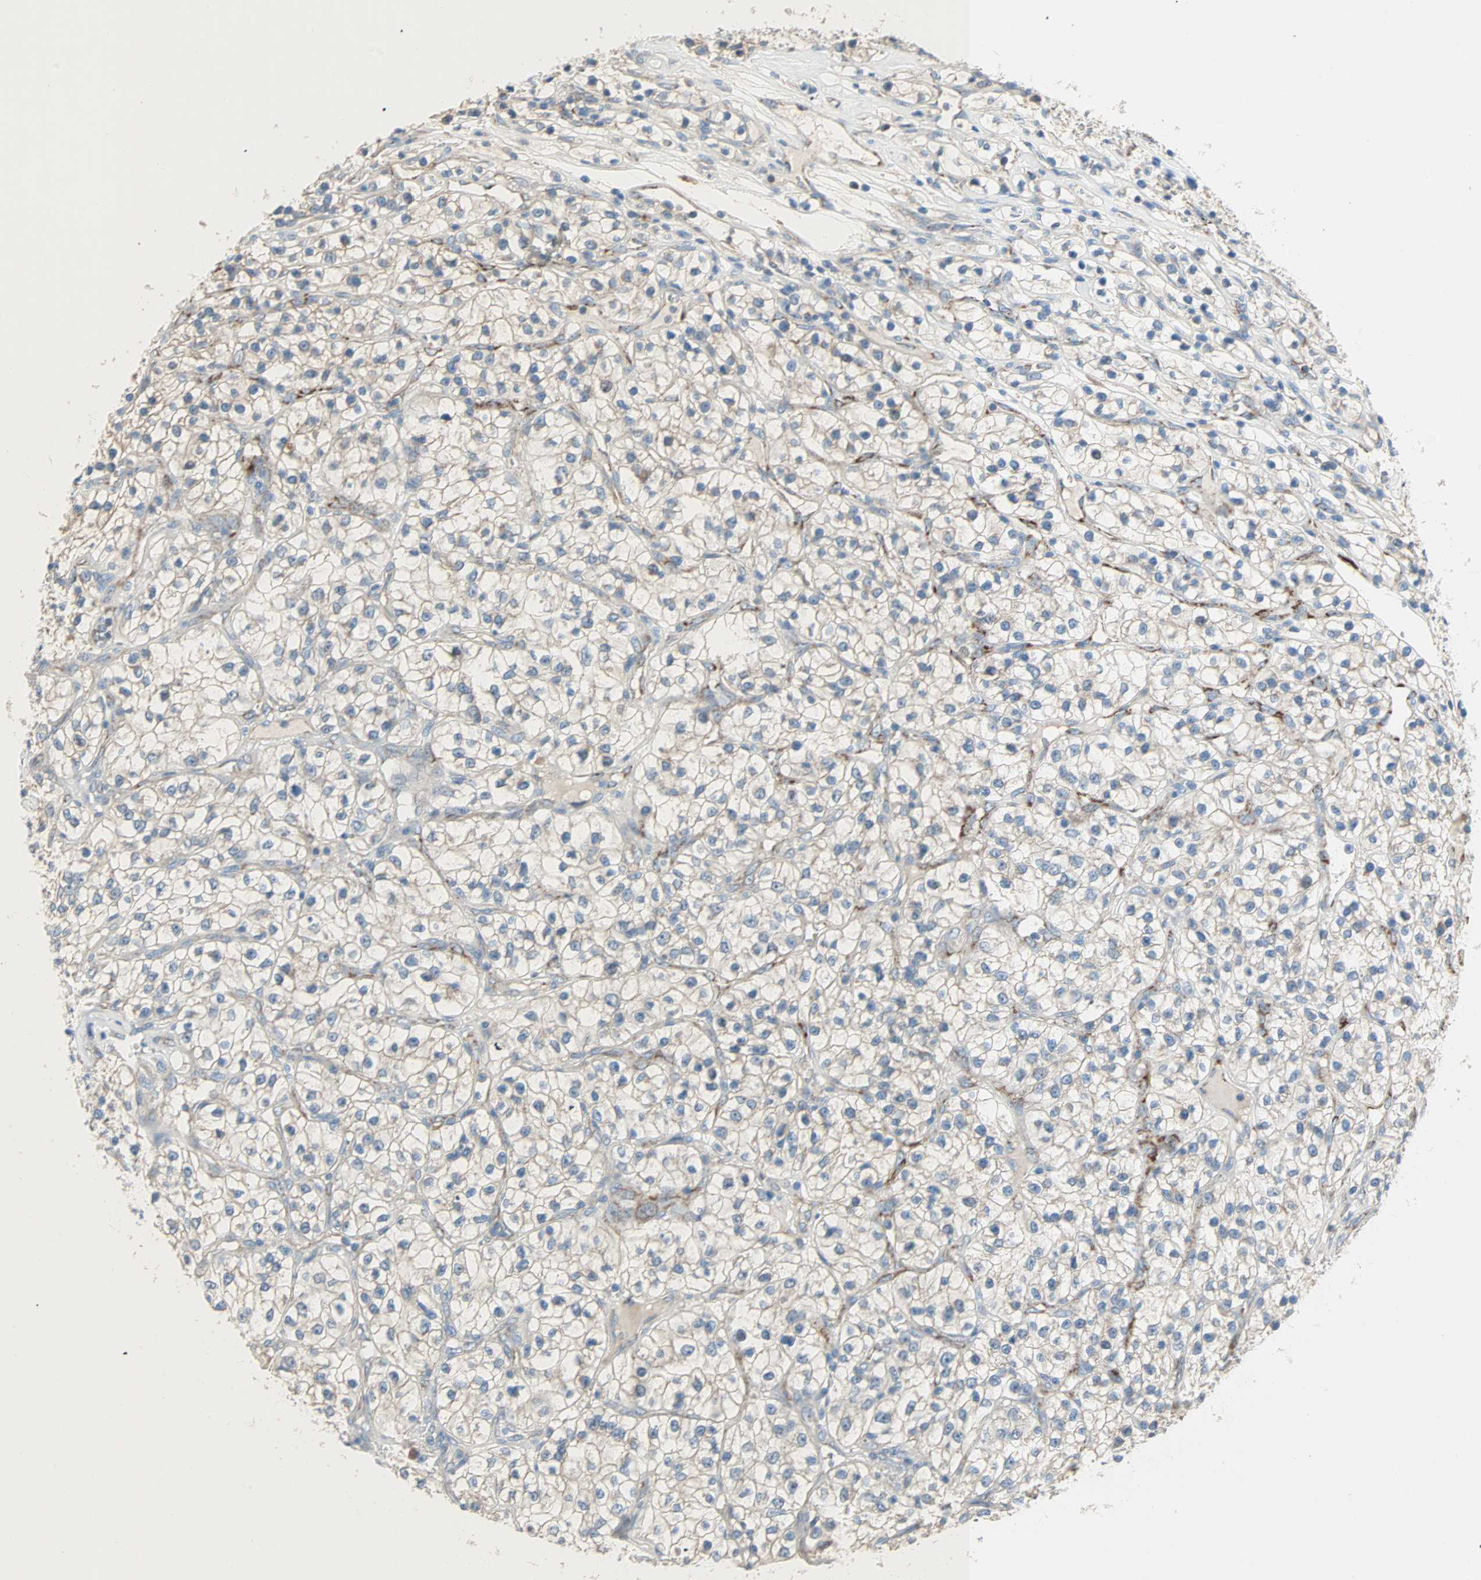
{"staining": {"intensity": "negative", "quantity": "none", "location": "none"}, "tissue": "renal cancer", "cell_type": "Tumor cells", "image_type": "cancer", "snomed": [{"axis": "morphology", "description": "Adenocarcinoma, NOS"}, {"axis": "topography", "description": "Kidney"}], "caption": "Tumor cells show no significant positivity in renal cancer (adenocarcinoma).", "gene": "ACVRL1", "patient": {"sex": "female", "age": 57}}